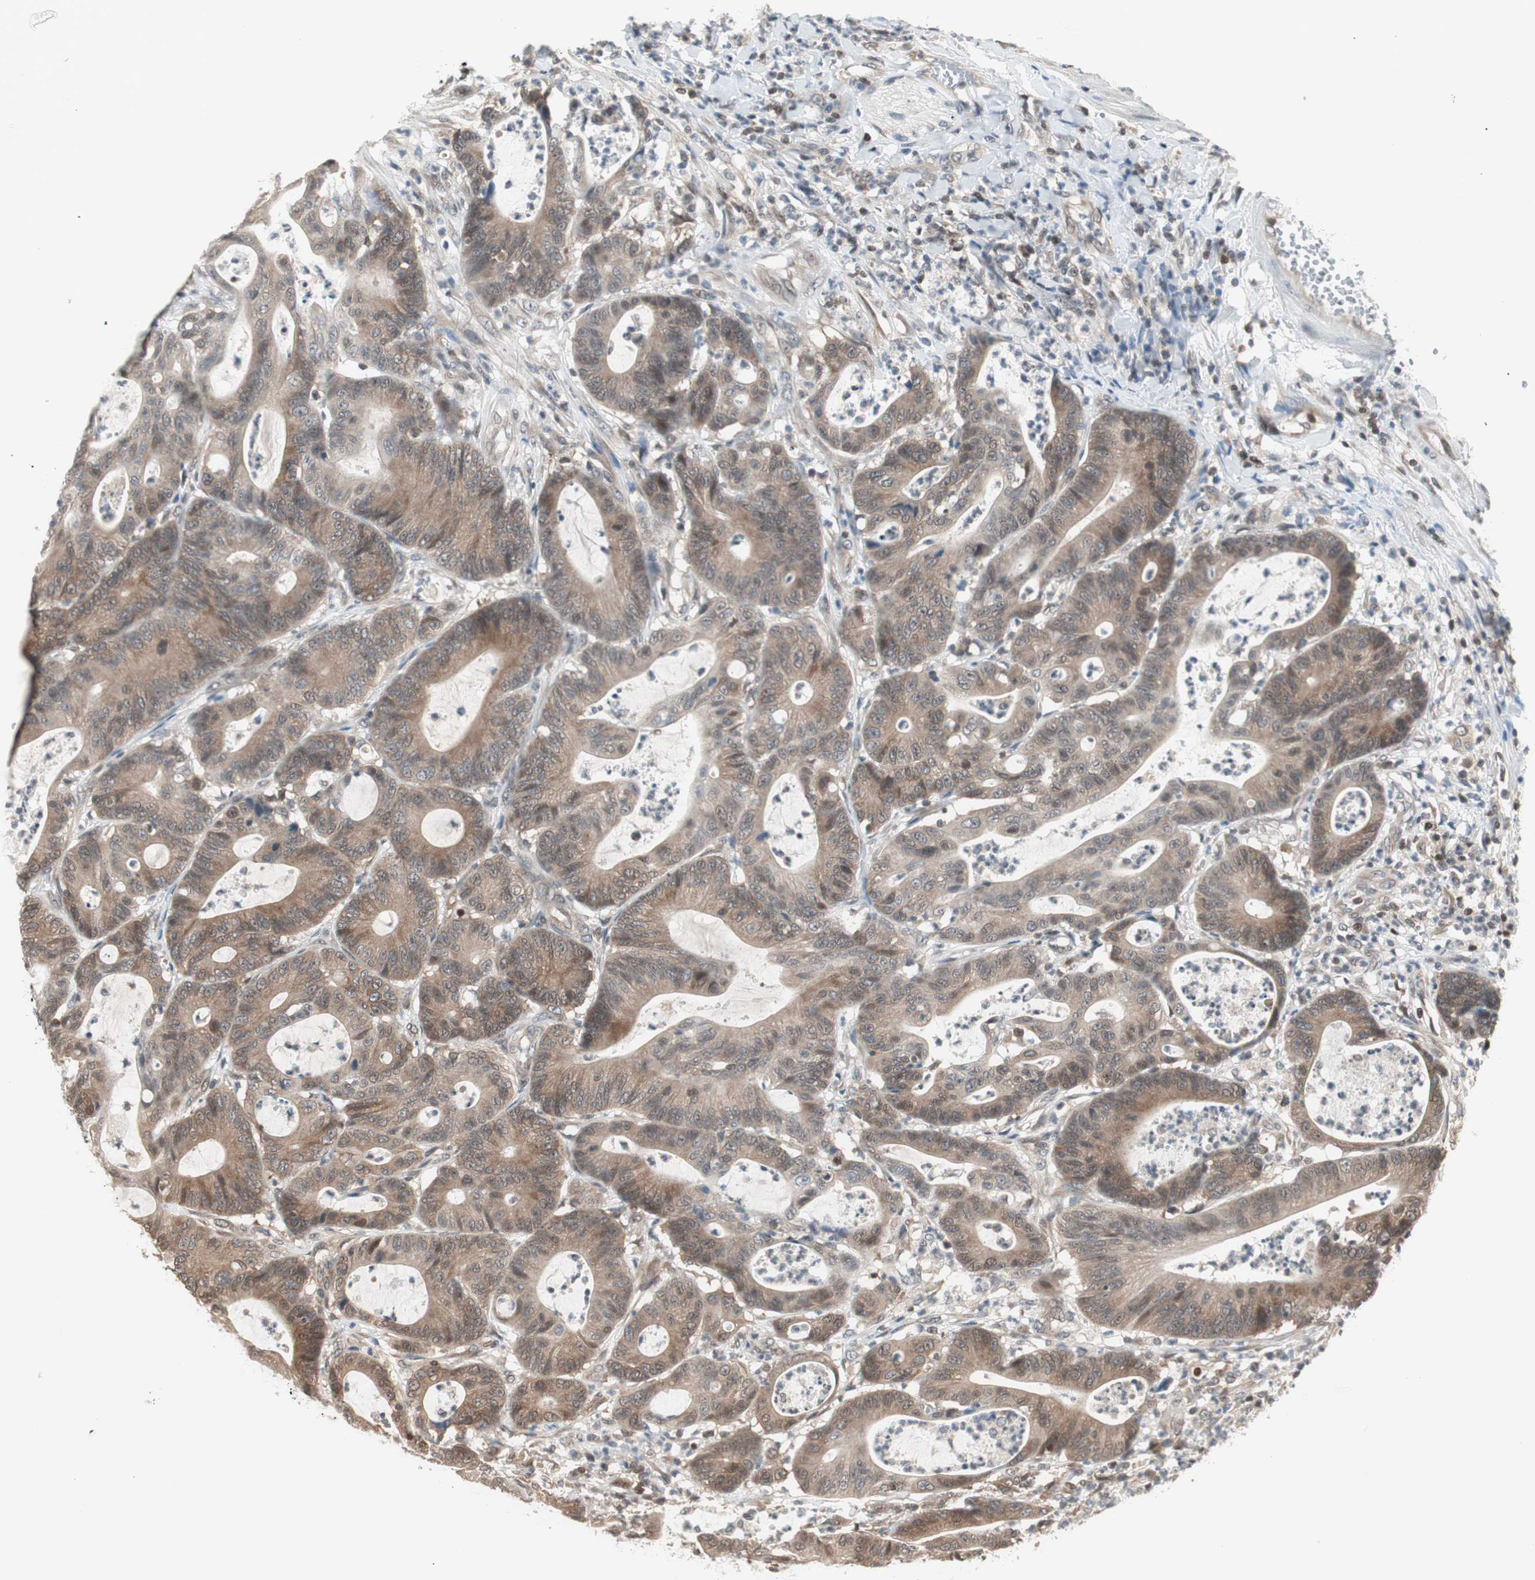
{"staining": {"intensity": "moderate", "quantity": ">75%", "location": "cytoplasmic/membranous"}, "tissue": "colorectal cancer", "cell_type": "Tumor cells", "image_type": "cancer", "snomed": [{"axis": "morphology", "description": "Adenocarcinoma, NOS"}, {"axis": "topography", "description": "Colon"}], "caption": "Colorectal cancer (adenocarcinoma) stained for a protein reveals moderate cytoplasmic/membranous positivity in tumor cells.", "gene": "UBE2I", "patient": {"sex": "female", "age": 84}}